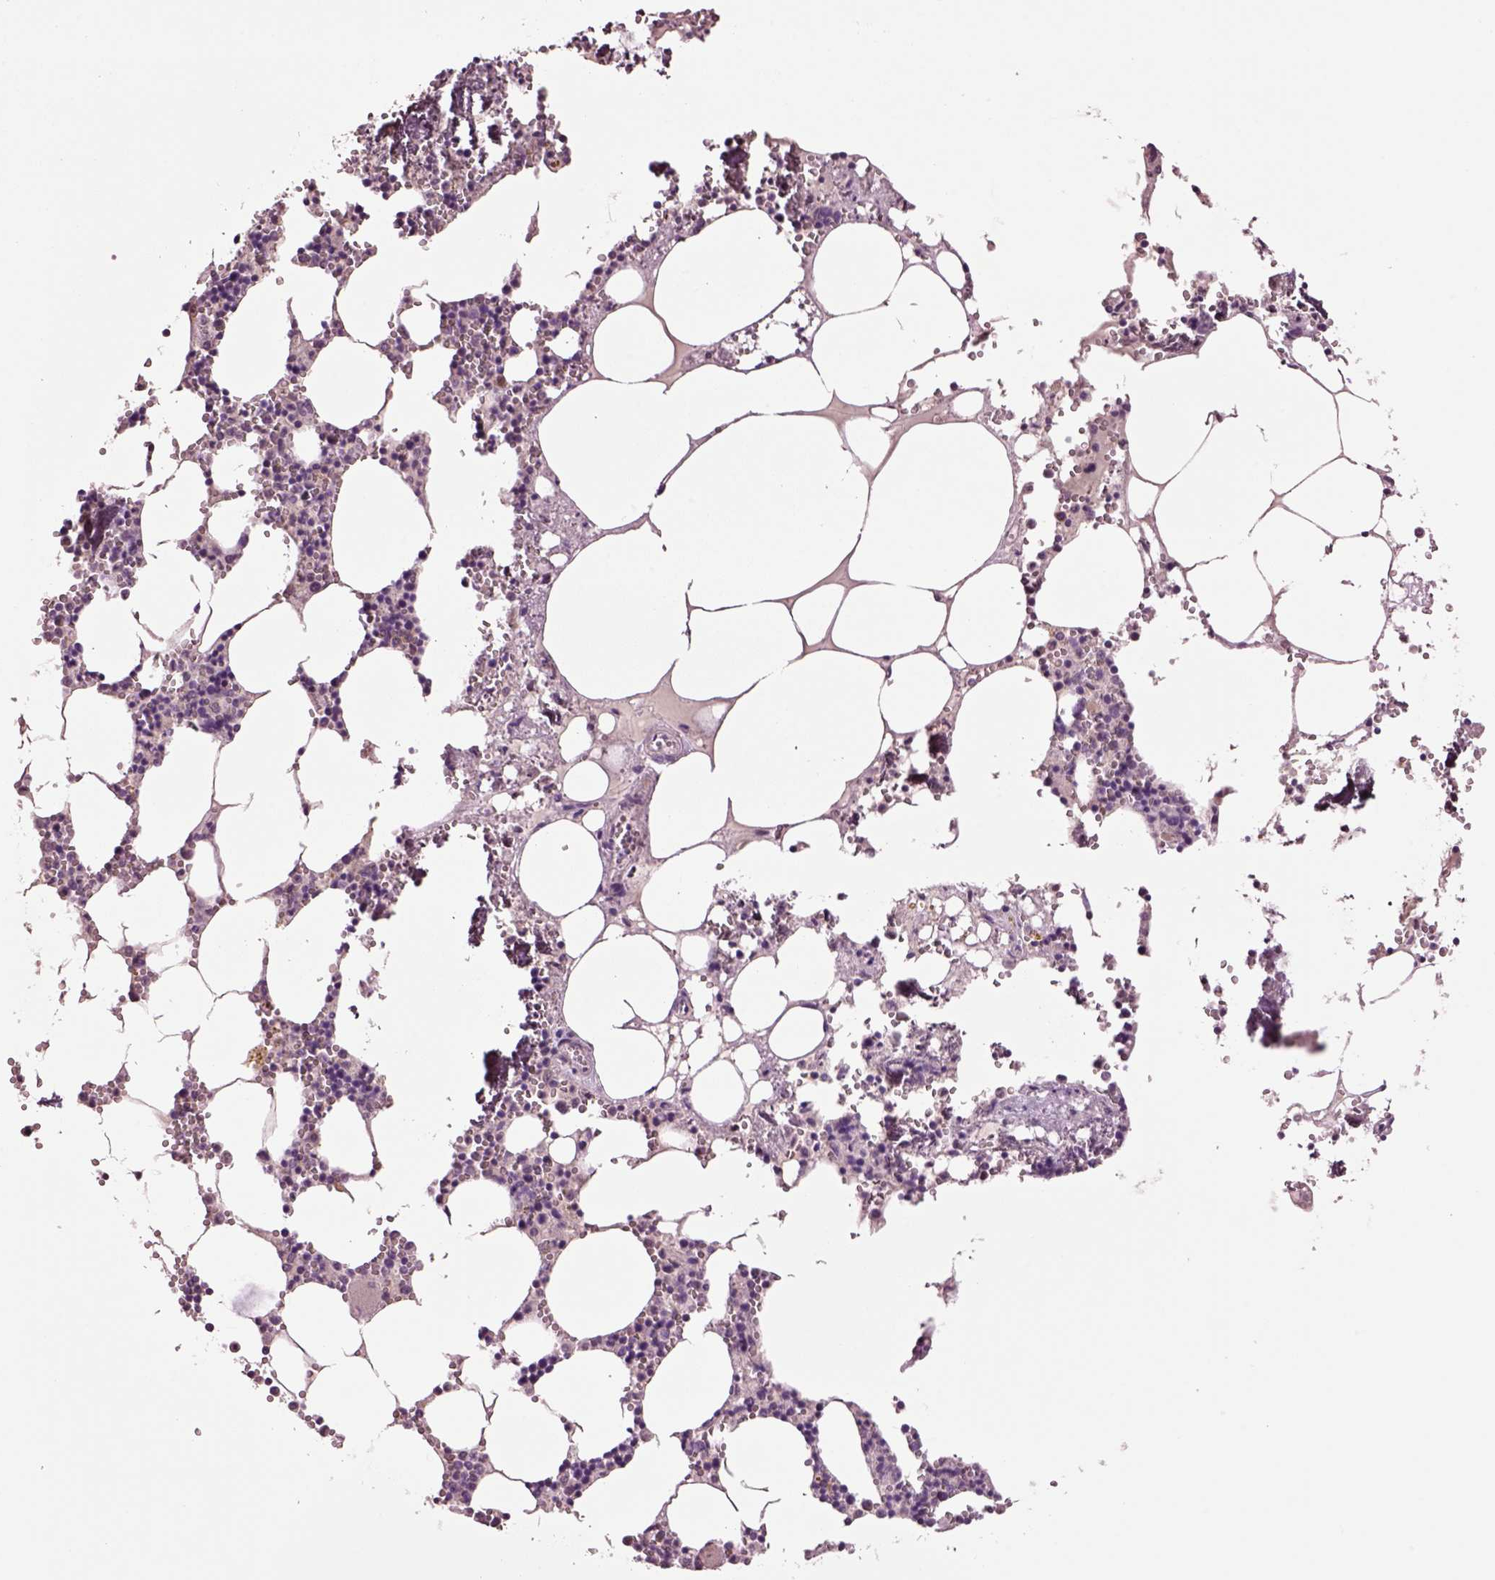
{"staining": {"intensity": "negative", "quantity": "none", "location": "none"}, "tissue": "bone marrow", "cell_type": "Hematopoietic cells", "image_type": "normal", "snomed": [{"axis": "morphology", "description": "Normal tissue, NOS"}, {"axis": "topography", "description": "Bone marrow"}], "caption": "IHC photomicrograph of normal bone marrow: bone marrow stained with DAB reveals no significant protein positivity in hematopoietic cells.", "gene": "CLPSL1", "patient": {"sex": "male", "age": 54}}